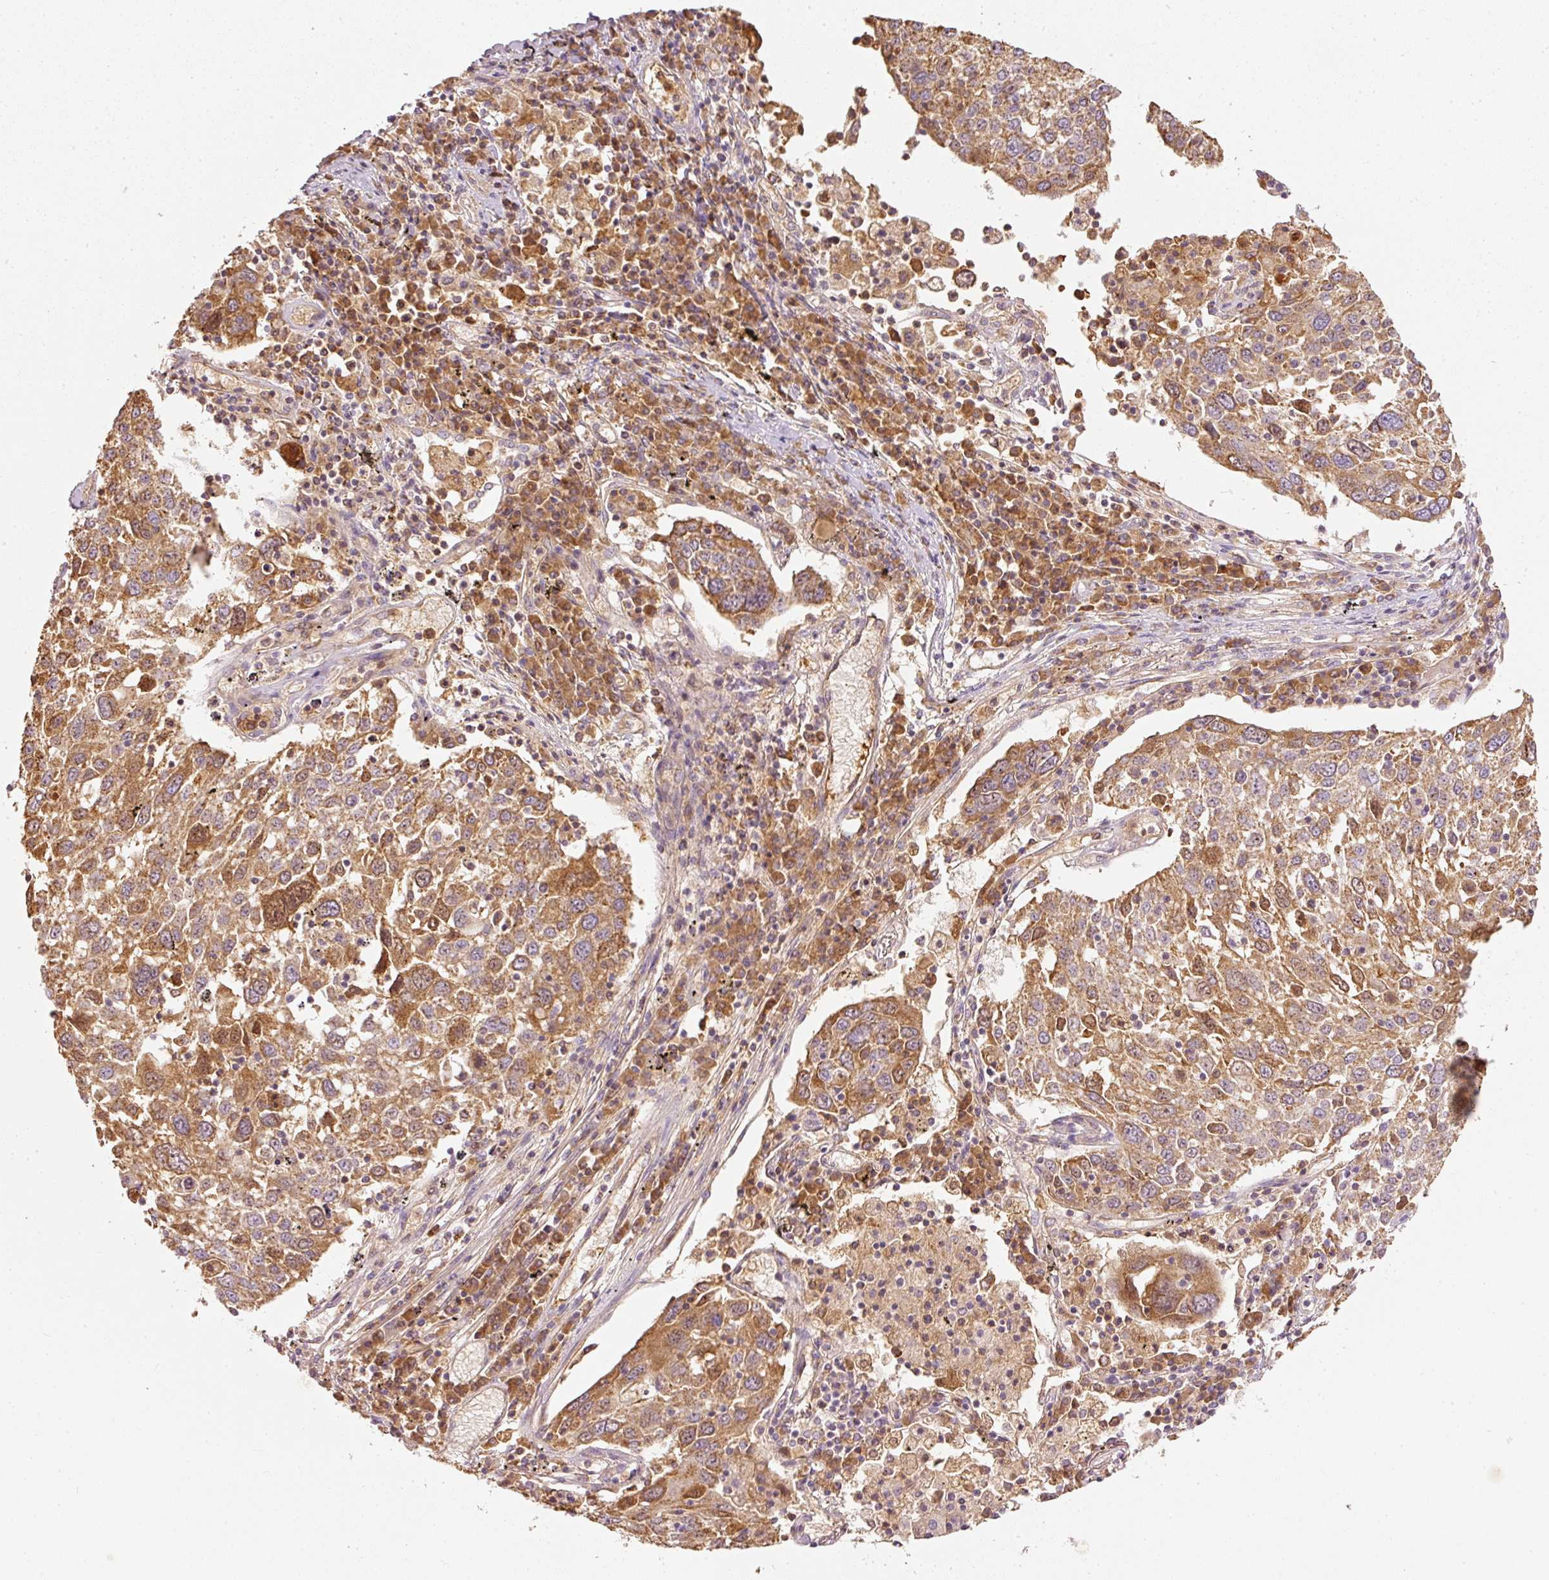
{"staining": {"intensity": "moderate", "quantity": ">75%", "location": "cytoplasmic/membranous,nuclear"}, "tissue": "lung cancer", "cell_type": "Tumor cells", "image_type": "cancer", "snomed": [{"axis": "morphology", "description": "Squamous cell carcinoma, NOS"}, {"axis": "topography", "description": "Lung"}], "caption": "Protein expression by immunohistochemistry exhibits moderate cytoplasmic/membranous and nuclear positivity in about >75% of tumor cells in lung cancer. (DAB (3,3'-diaminobenzidine) IHC, brown staining for protein, blue staining for nuclei).", "gene": "PSENEN", "patient": {"sex": "male", "age": 65}}